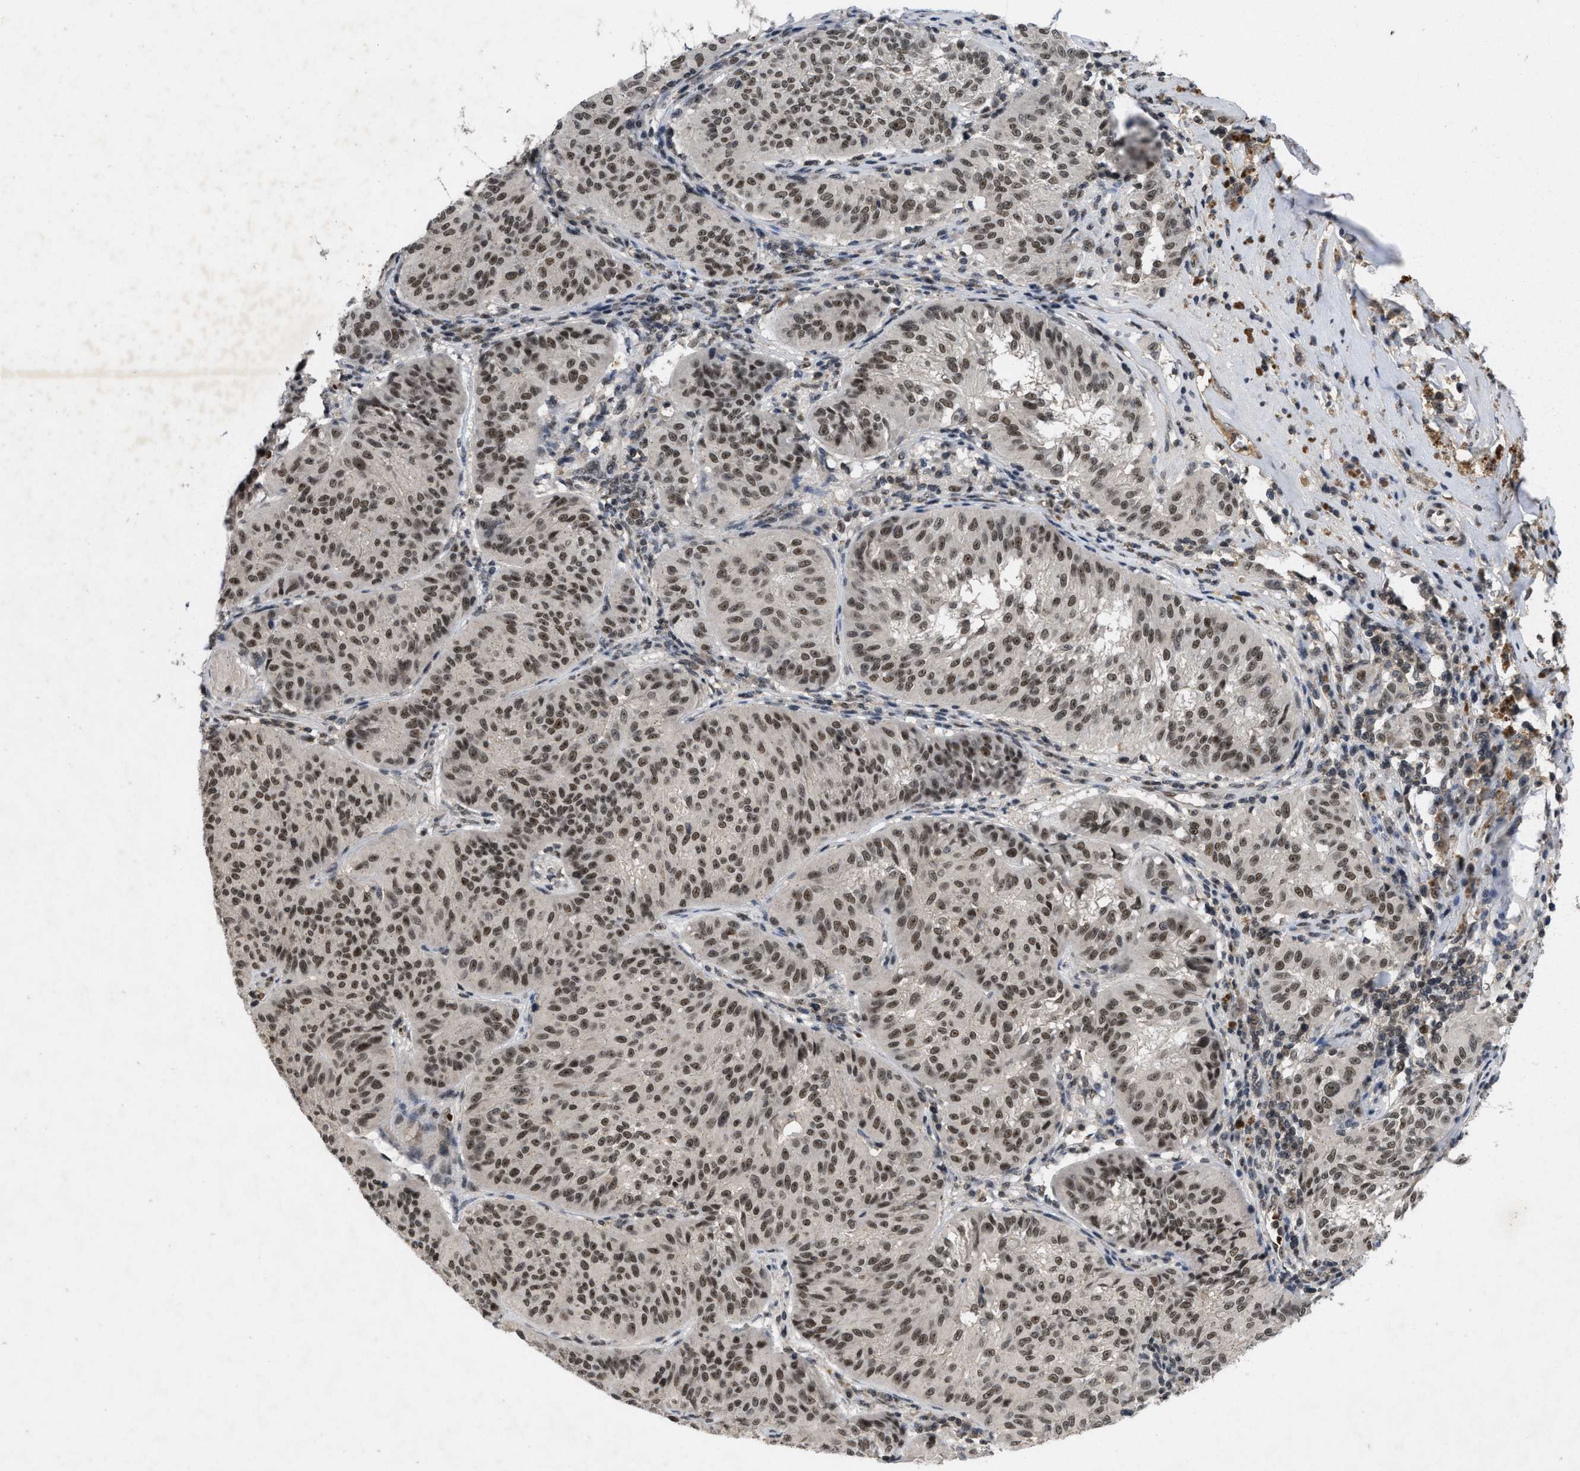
{"staining": {"intensity": "moderate", "quantity": ">75%", "location": "nuclear"}, "tissue": "melanoma", "cell_type": "Tumor cells", "image_type": "cancer", "snomed": [{"axis": "morphology", "description": "Malignant melanoma, NOS"}, {"axis": "topography", "description": "Skin"}], "caption": "Protein positivity by IHC reveals moderate nuclear positivity in approximately >75% of tumor cells in malignant melanoma.", "gene": "ZNF346", "patient": {"sex": "female", "age": 72}}